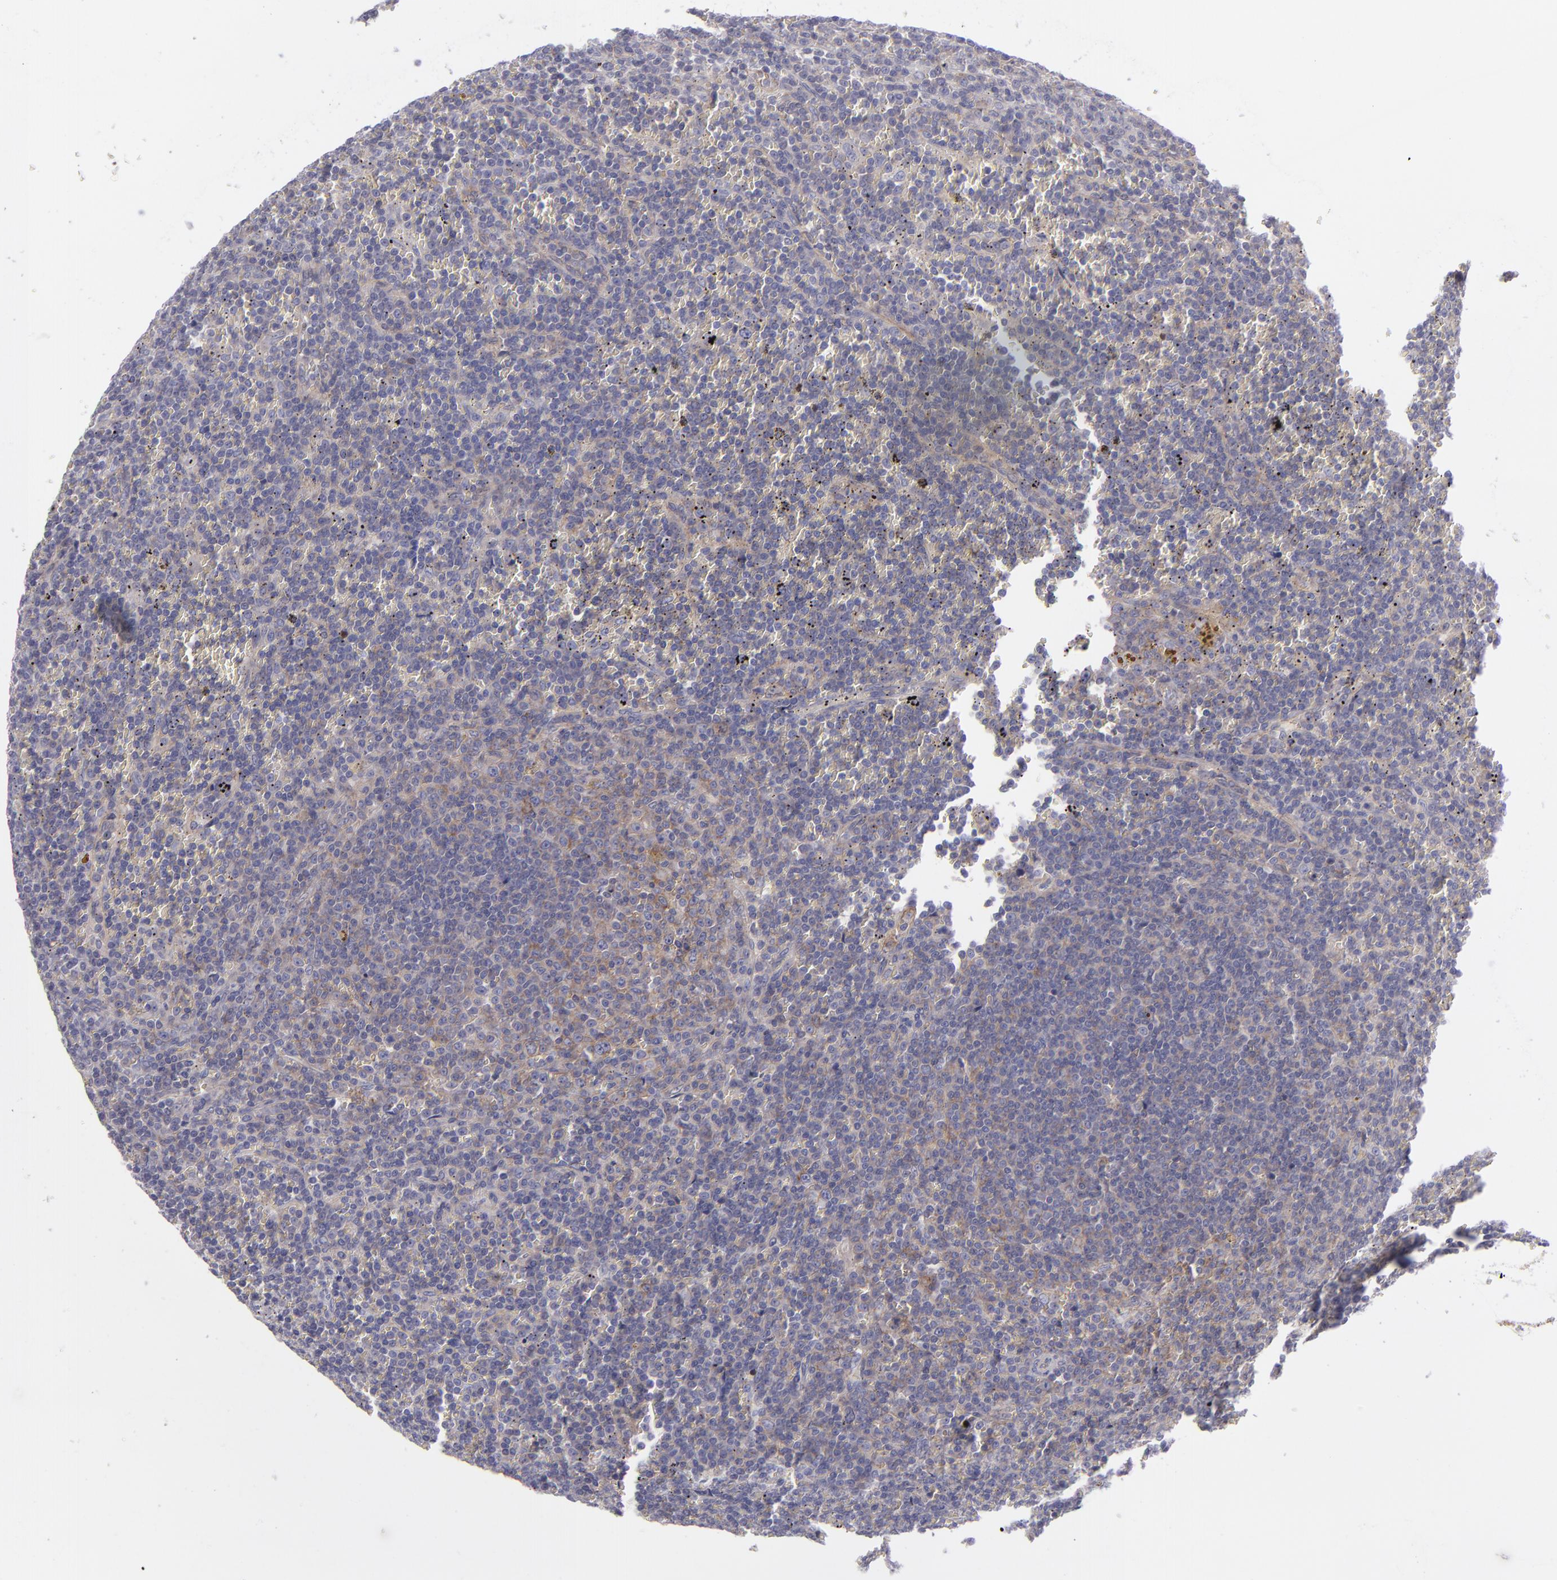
{"staining": {"intensity": "moderate", "quantity": "<25%", "location": "cytoplasmic/membranous"}, "tissue": "lymphoma", "cell_type": "Tumor cells", "image_type": "cancer", "snomed": [{"axis": "morphology", "description": "Malignant lymphoma, non-Hodgkin's type, Low grade"}, {"axis": "topography", "description": "Spleen"}], "caption": "Immunohistochemical staining of lymphoma exhibits moderate cytoplasmic/membranous protein expression in approximately <25% of tumor cells.", "gene": "BSG", "patient": {"sex": "male", "age": 80}}